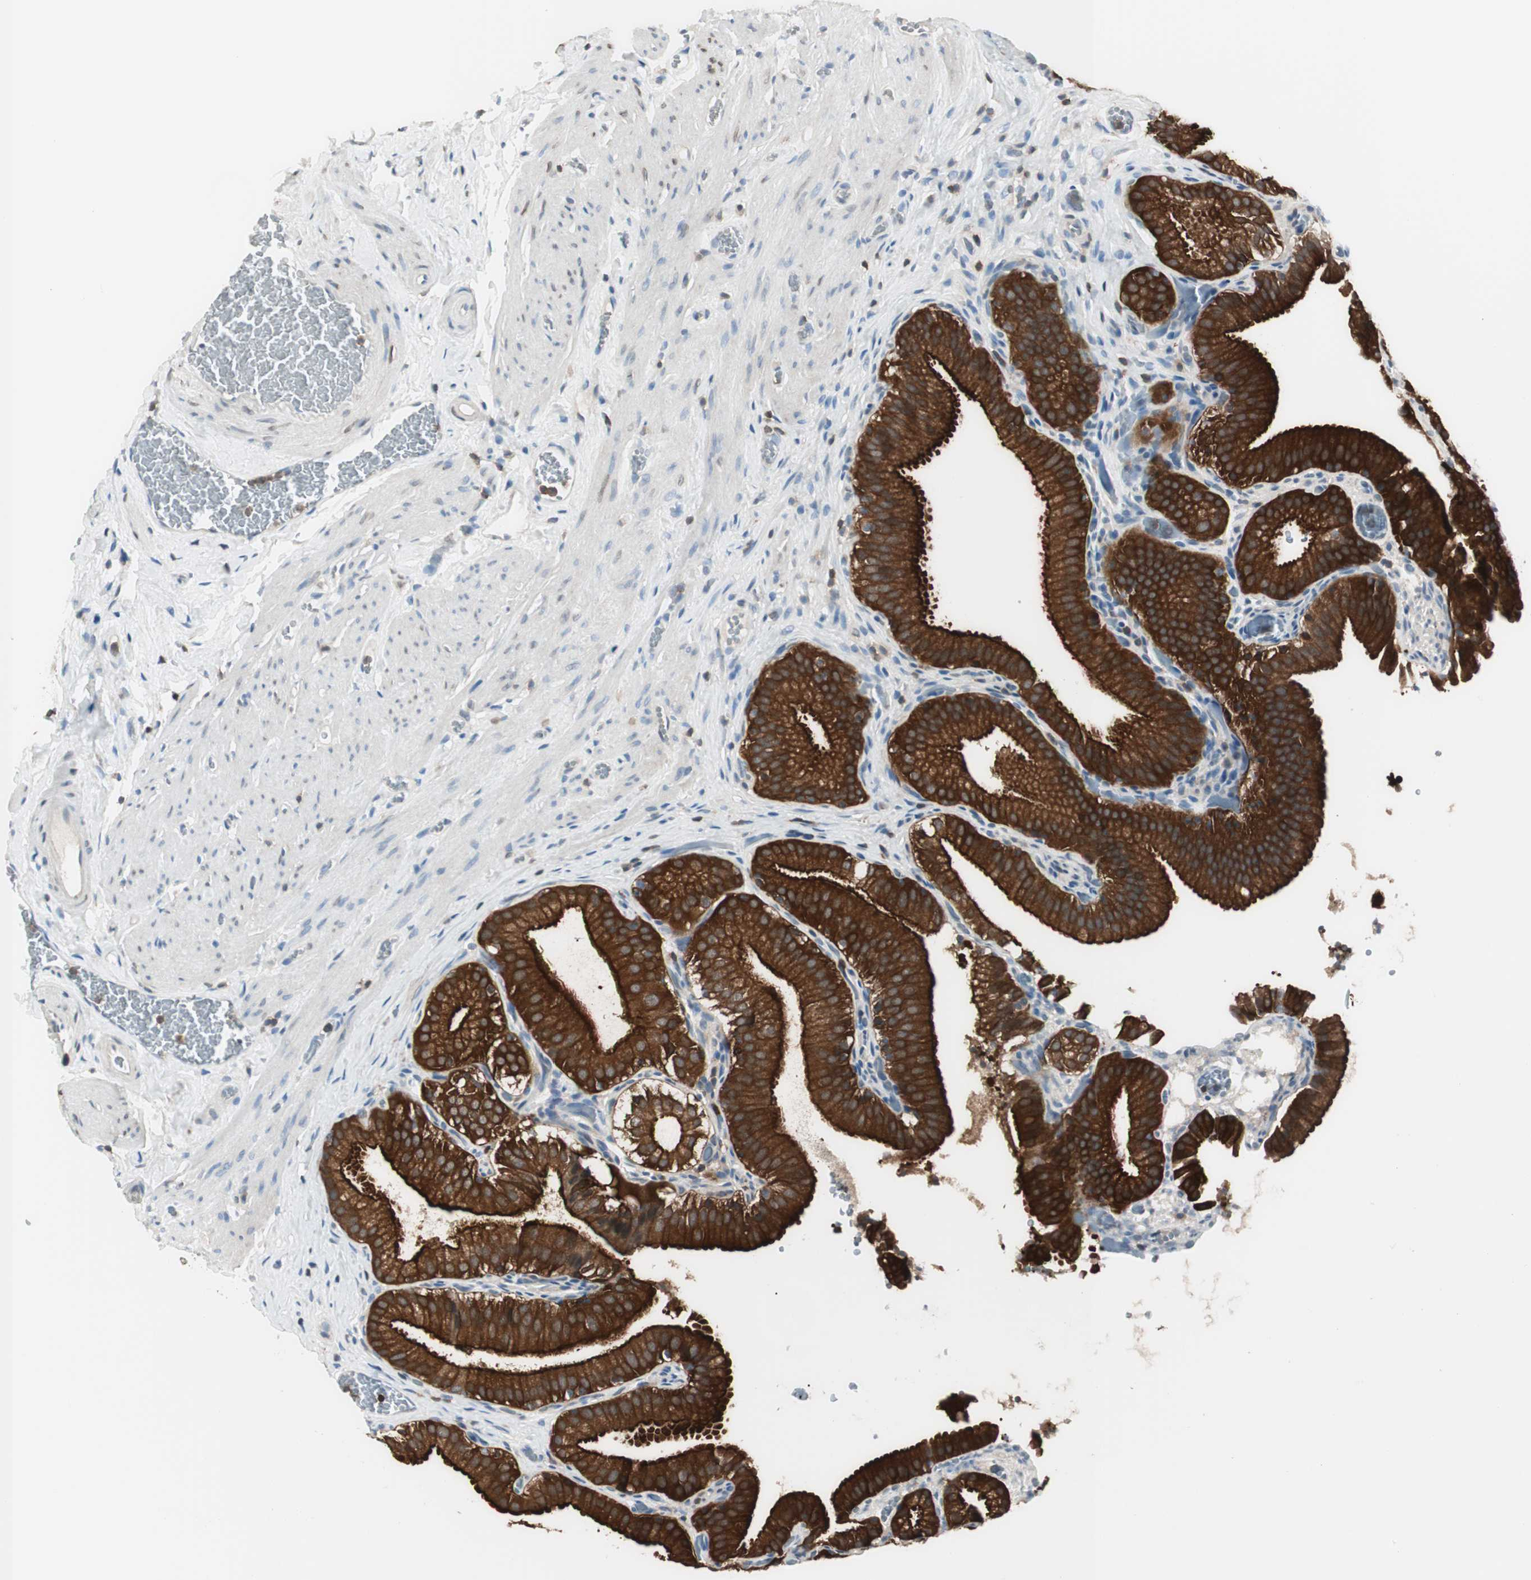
{"staining": {"intensity": "strong", "quantity": ">75%", "location": "cytoplasmic/membranous"}, "tissue": "gallbladder", "cell_type": "Glandular cells", "image_type": "normal", "snomed": [{"axis": "morphology", "description": "Normal tissue, NOS"}, {"axis": "topography", "description": "Gallbladder"}], "caption": "Immunohistochemistry image of normal gallbladder: human gallbladder stained using IHC shows high levels of strong protein expression localized specifically in the cytoplasmic/membranous of glandular cells, appearing as a cytoplasmic/membranous brown color.", "gene": "SLC9A3R1", "patient": {"sex": "male", "age": 54}}